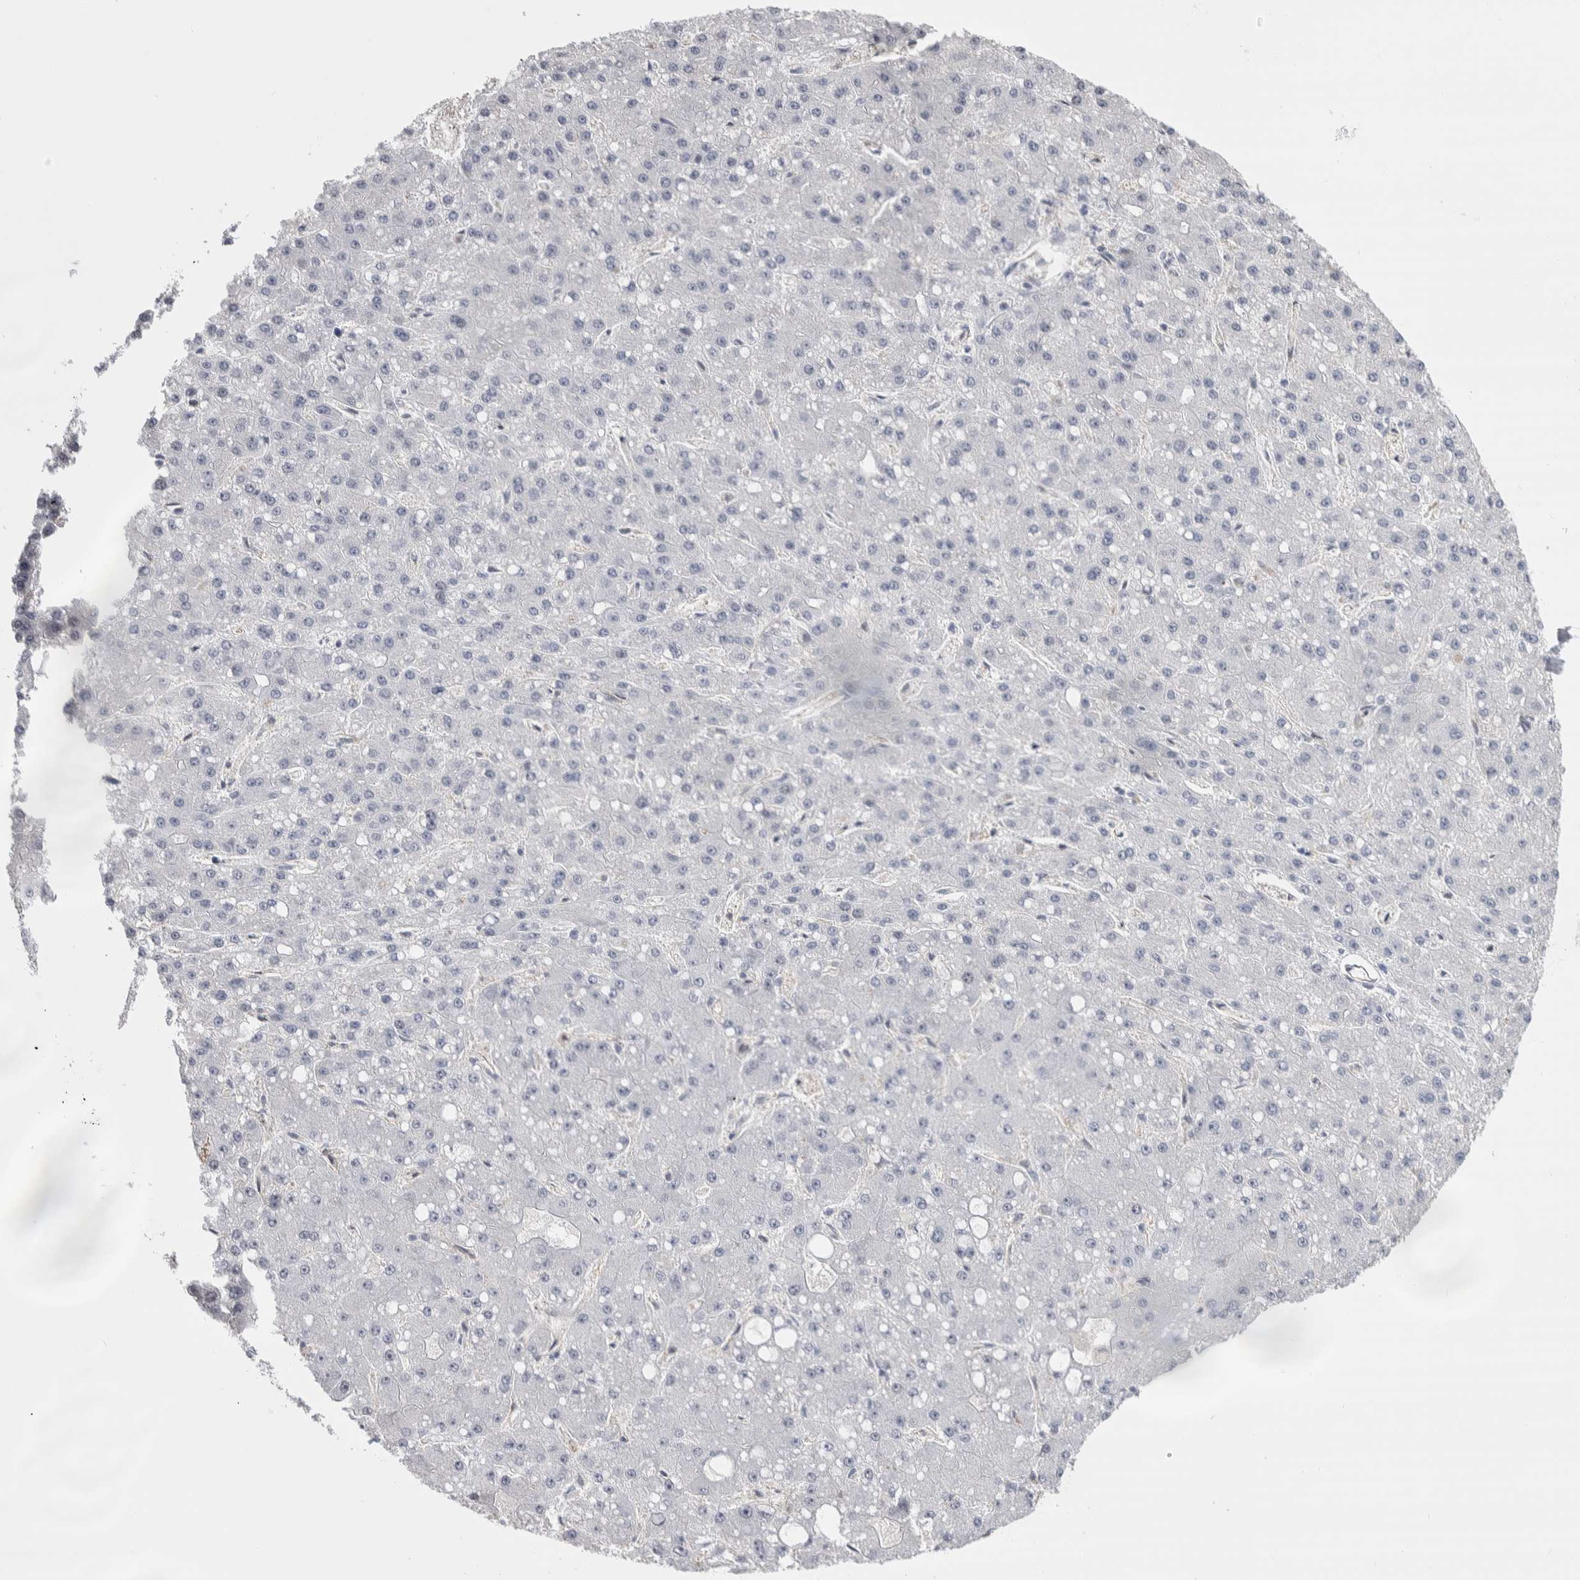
{"staining": {"intensity": "negative", "quantity": "none", "location": "none"}, "tissue": "liver cancer", "cell_type": "Tumor cells", "image_type": "cancer", "snomed": [{"axis": "morphology", "description": "Carcinoma, Hepatocellular, NOS"}, {"axis": "topography", "description": "Liver"}], "caption": "DAB (3,3'-diaminobenzidine) immunohistochemical staining of human liver cancer shows no significant expression in tumor cells.", "gene": "ZBTB49", "patient": {"sex": "male", "age": 67}}